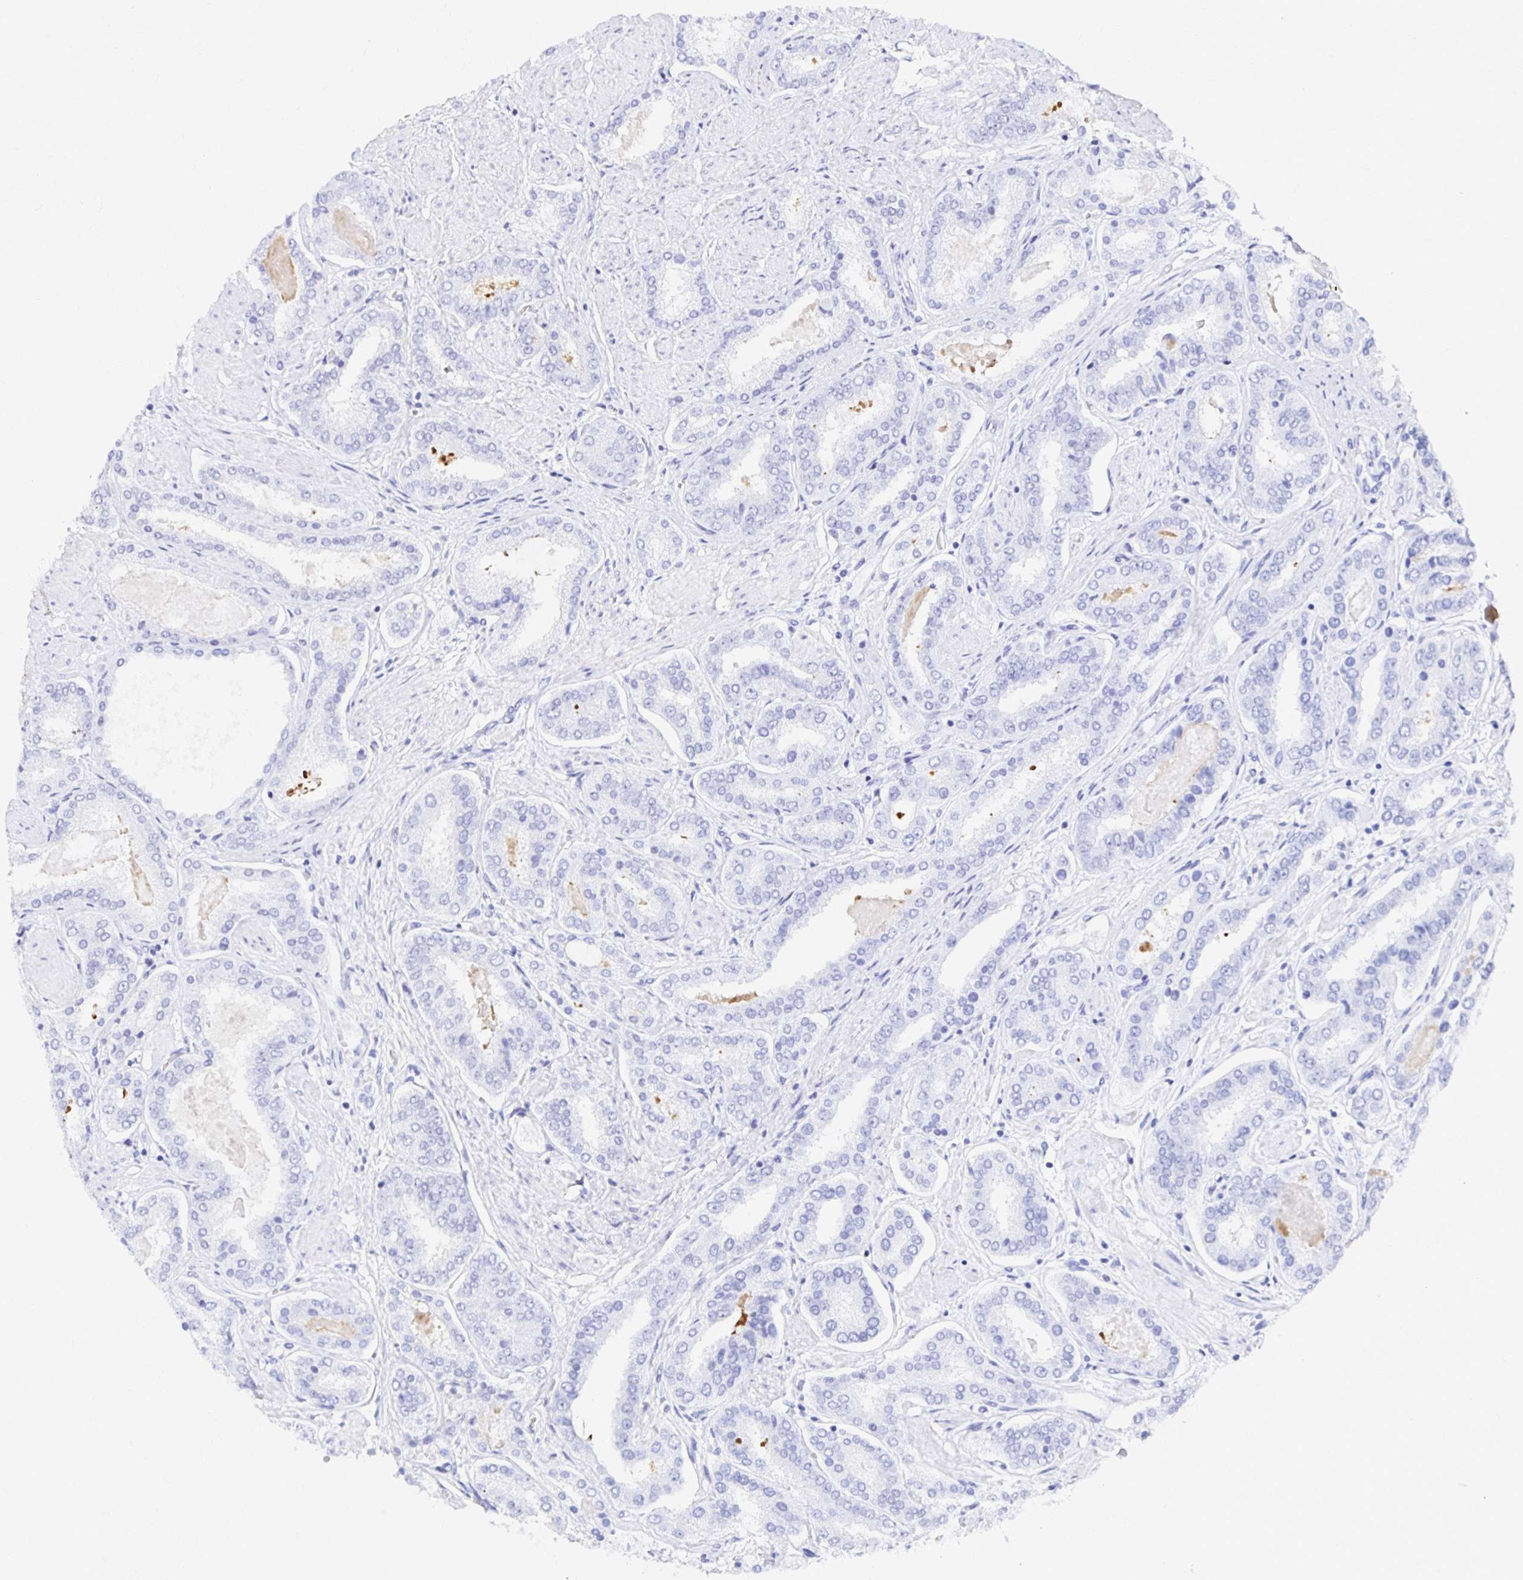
{"staining": {"intensity": "negative", "quantity": "none", "location": "none"}, "tissue": "prostate cancer", "cell_type": "Tumor cells", "image_type": "cancer", "snomed": [{"axis": "morphology", "description": "Adenocarcinoma, High grade"}, {"axis": "topography", "description": "Prostate"}], "caption": "A histopathology image of human prostate cancer (high-grade adenocarcinoma) is negative for staining in tumor cells.", "gene": "SYT2", "patient": {"sex": "male", "age": 63}}